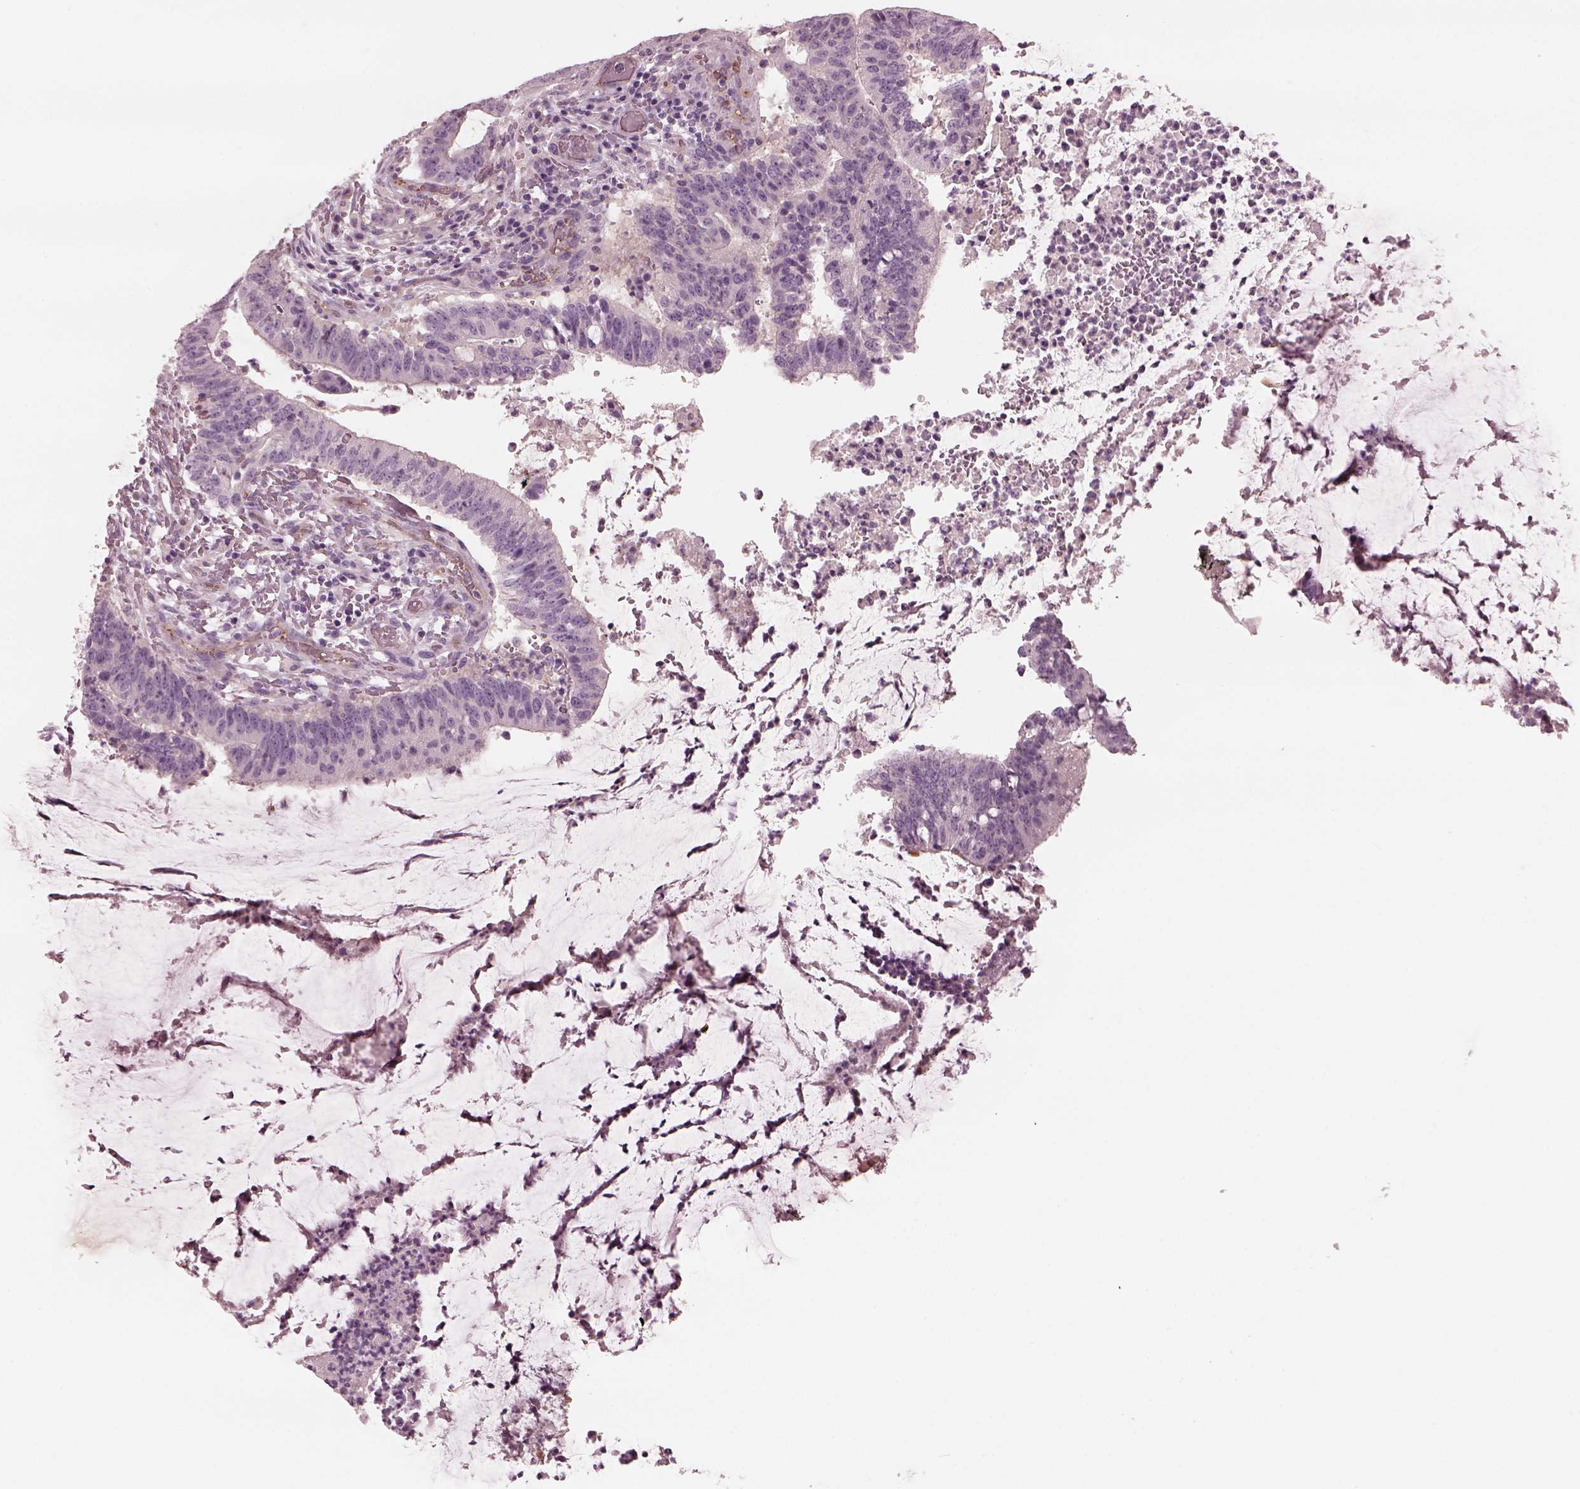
{"staining": {"intensity": "negative", "quantity": "none", "location": "none"}, "tissue": "colorectal cancer", "cell_type": "Tumor cells", "image_type": "cancer", "snomed": [{"axis": "morphology", "description": "Adenocarcinoma, NOS"}, {"axis": "topography", "description": "Colon"}], "caption": "The image shows no significant staining in tumor cells of colorectal adenocarcinoma.", "gene": "EIF4E1B", "patient": {"sex": "female", "age": 43}}